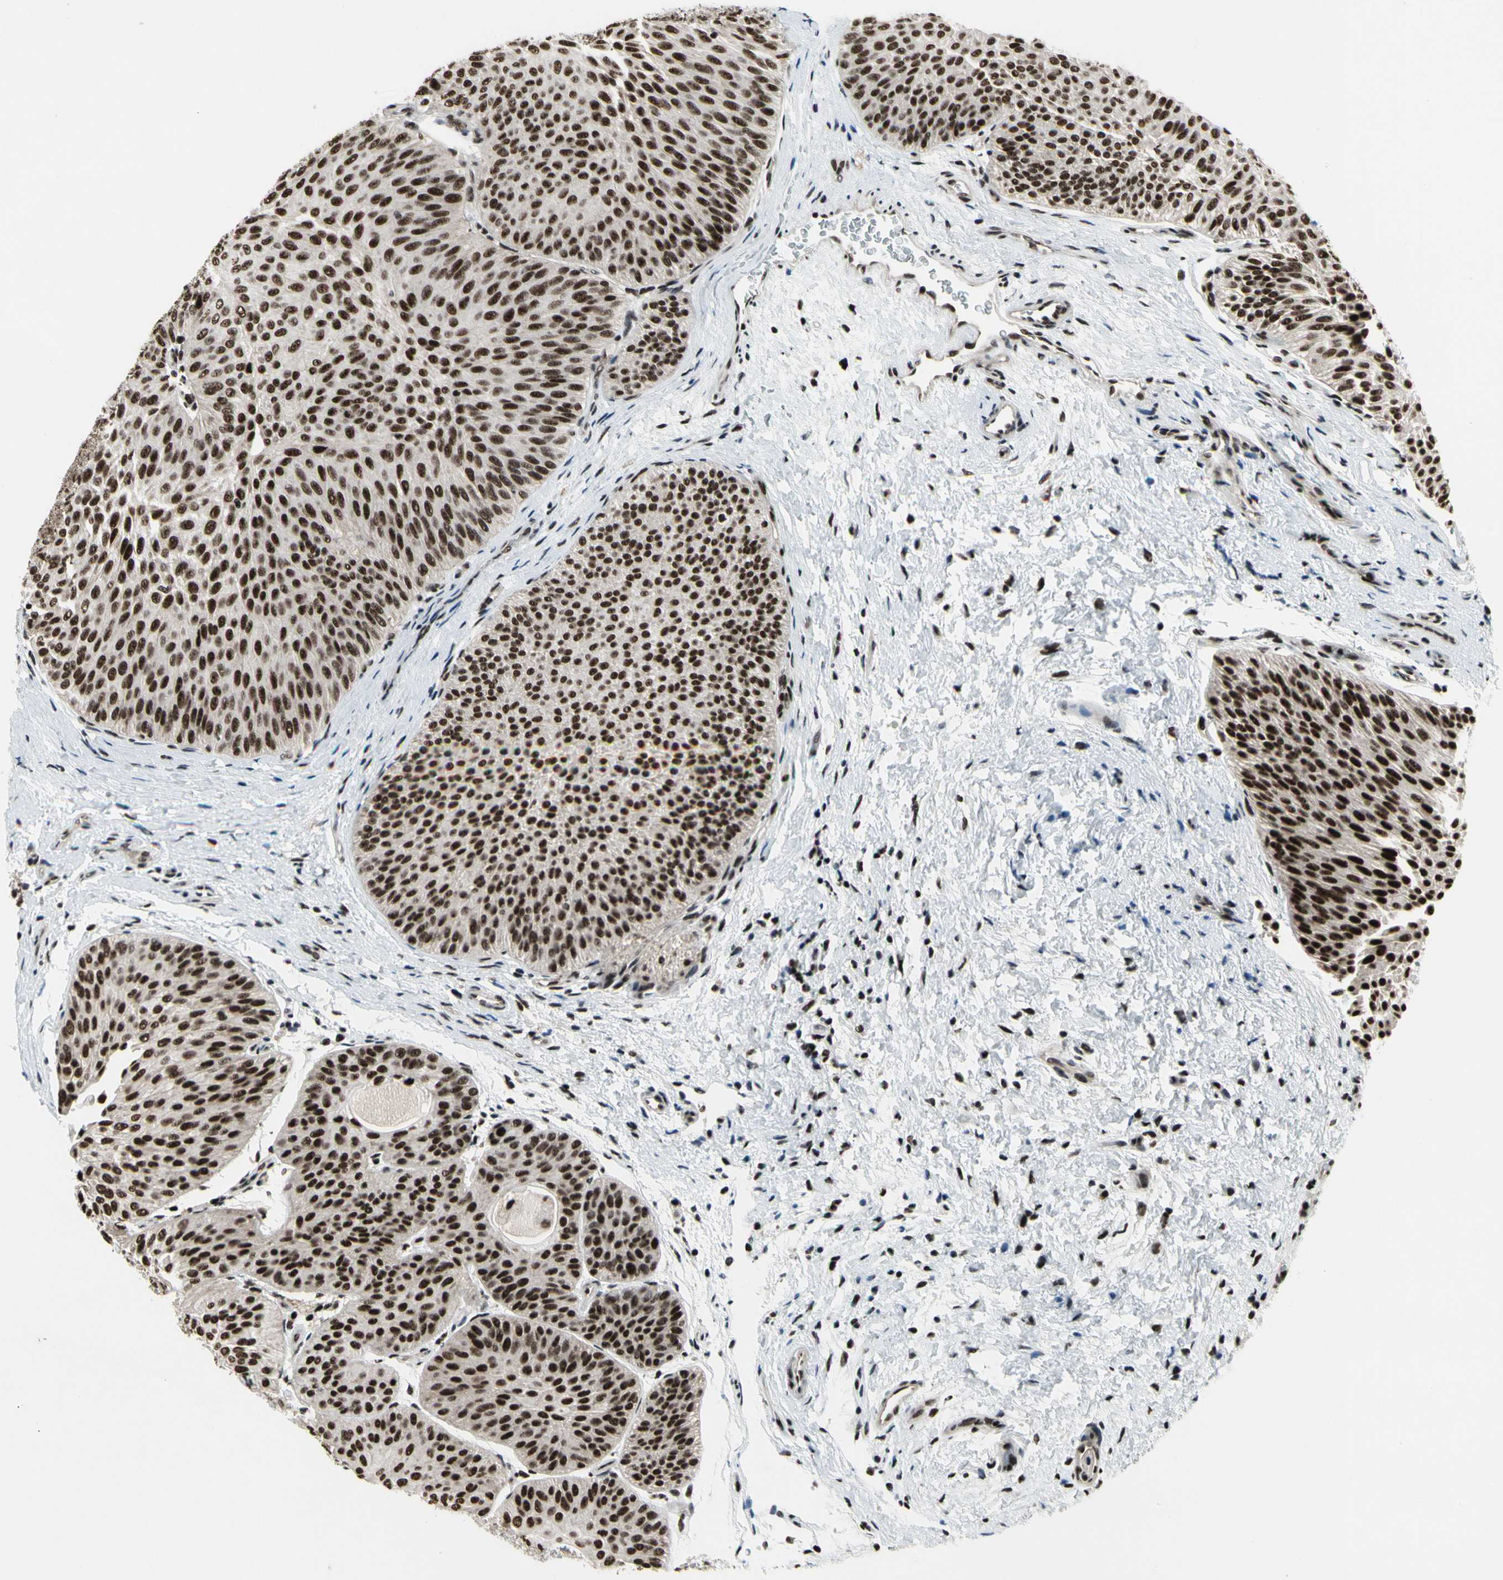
{"staining": {"intensity": "strong", "quantity": ">75%", "location": "nuclear"}, "tissue": "urothelial cancer", "cell_type": "Tumor cells", "image_type": "cancer", "snomed": [{"axis": "morphology", "description": "Urothelial carcinoma, Low grade"}, {"axis": "topography", "description": "Urinary bladder"}], "caption": "Immunohistochemical staining of urothelial cancer shows high levels of strong nuclear protein staining in approximately >75% of tumor cells.", "gene": "SRSF11", "patient": {"sex": "female", "age": 60}}